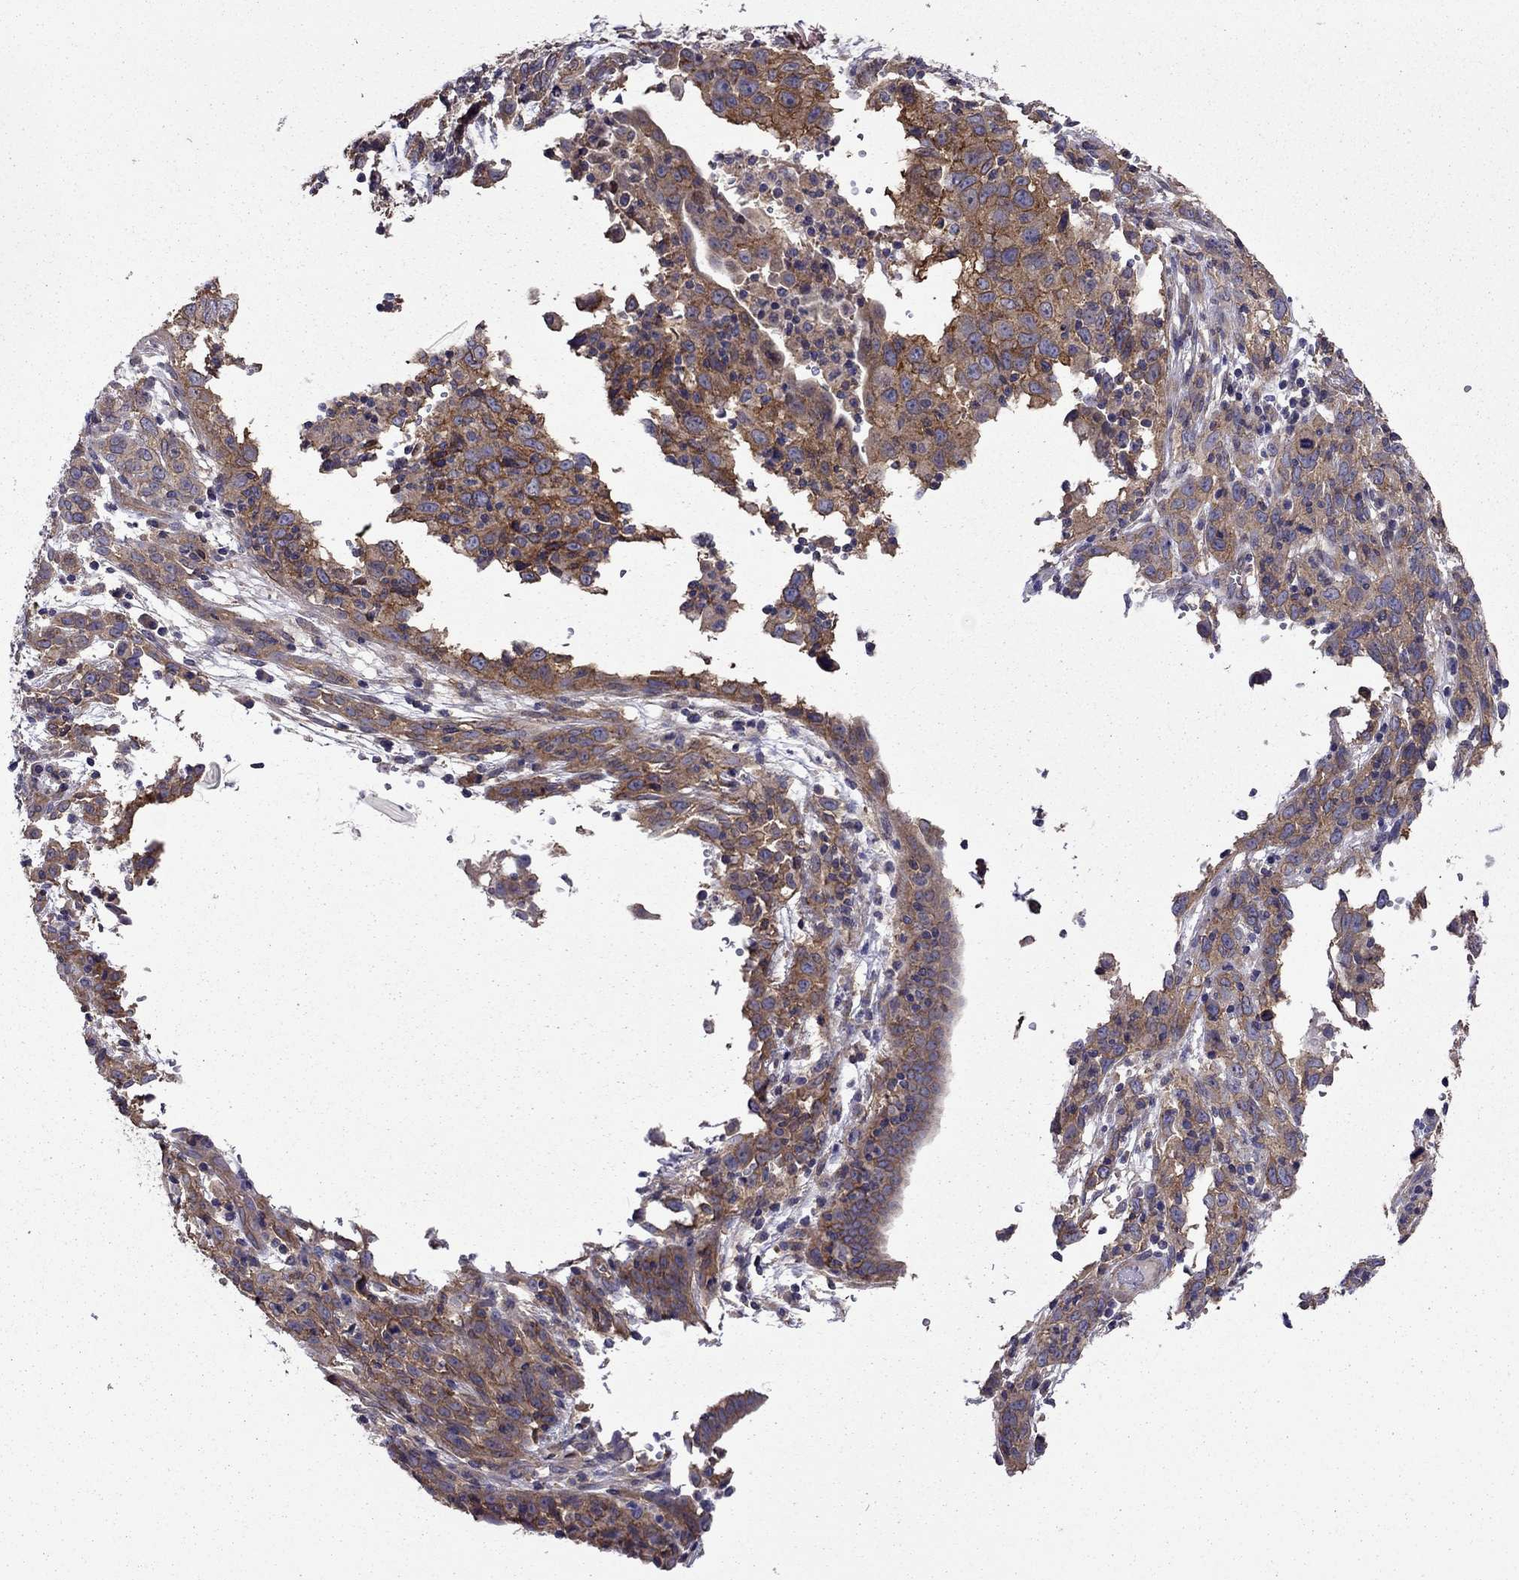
{"staining": {"intensity": "moderate", "quantity": "<25%", "location": "cytoplasmic/membranous"}, "tissue": "cervical cancer", "cell_type": "Tumor cells", "image_type": "cancer", "snomed": [{"axis": "morphology", "description": "Adenocarcinoma, NOS"}, {"axis": "topography", "description": "Cervix"}], "caption": "This micrograph reveals IHC staining of cervical cancer (adenocarcinoma), with low moderate cytoplasmic/membranous staining in about <25% of tumor cells.", "gene": "ITGB1", "patient": {"sex": "female", "age": 40}}